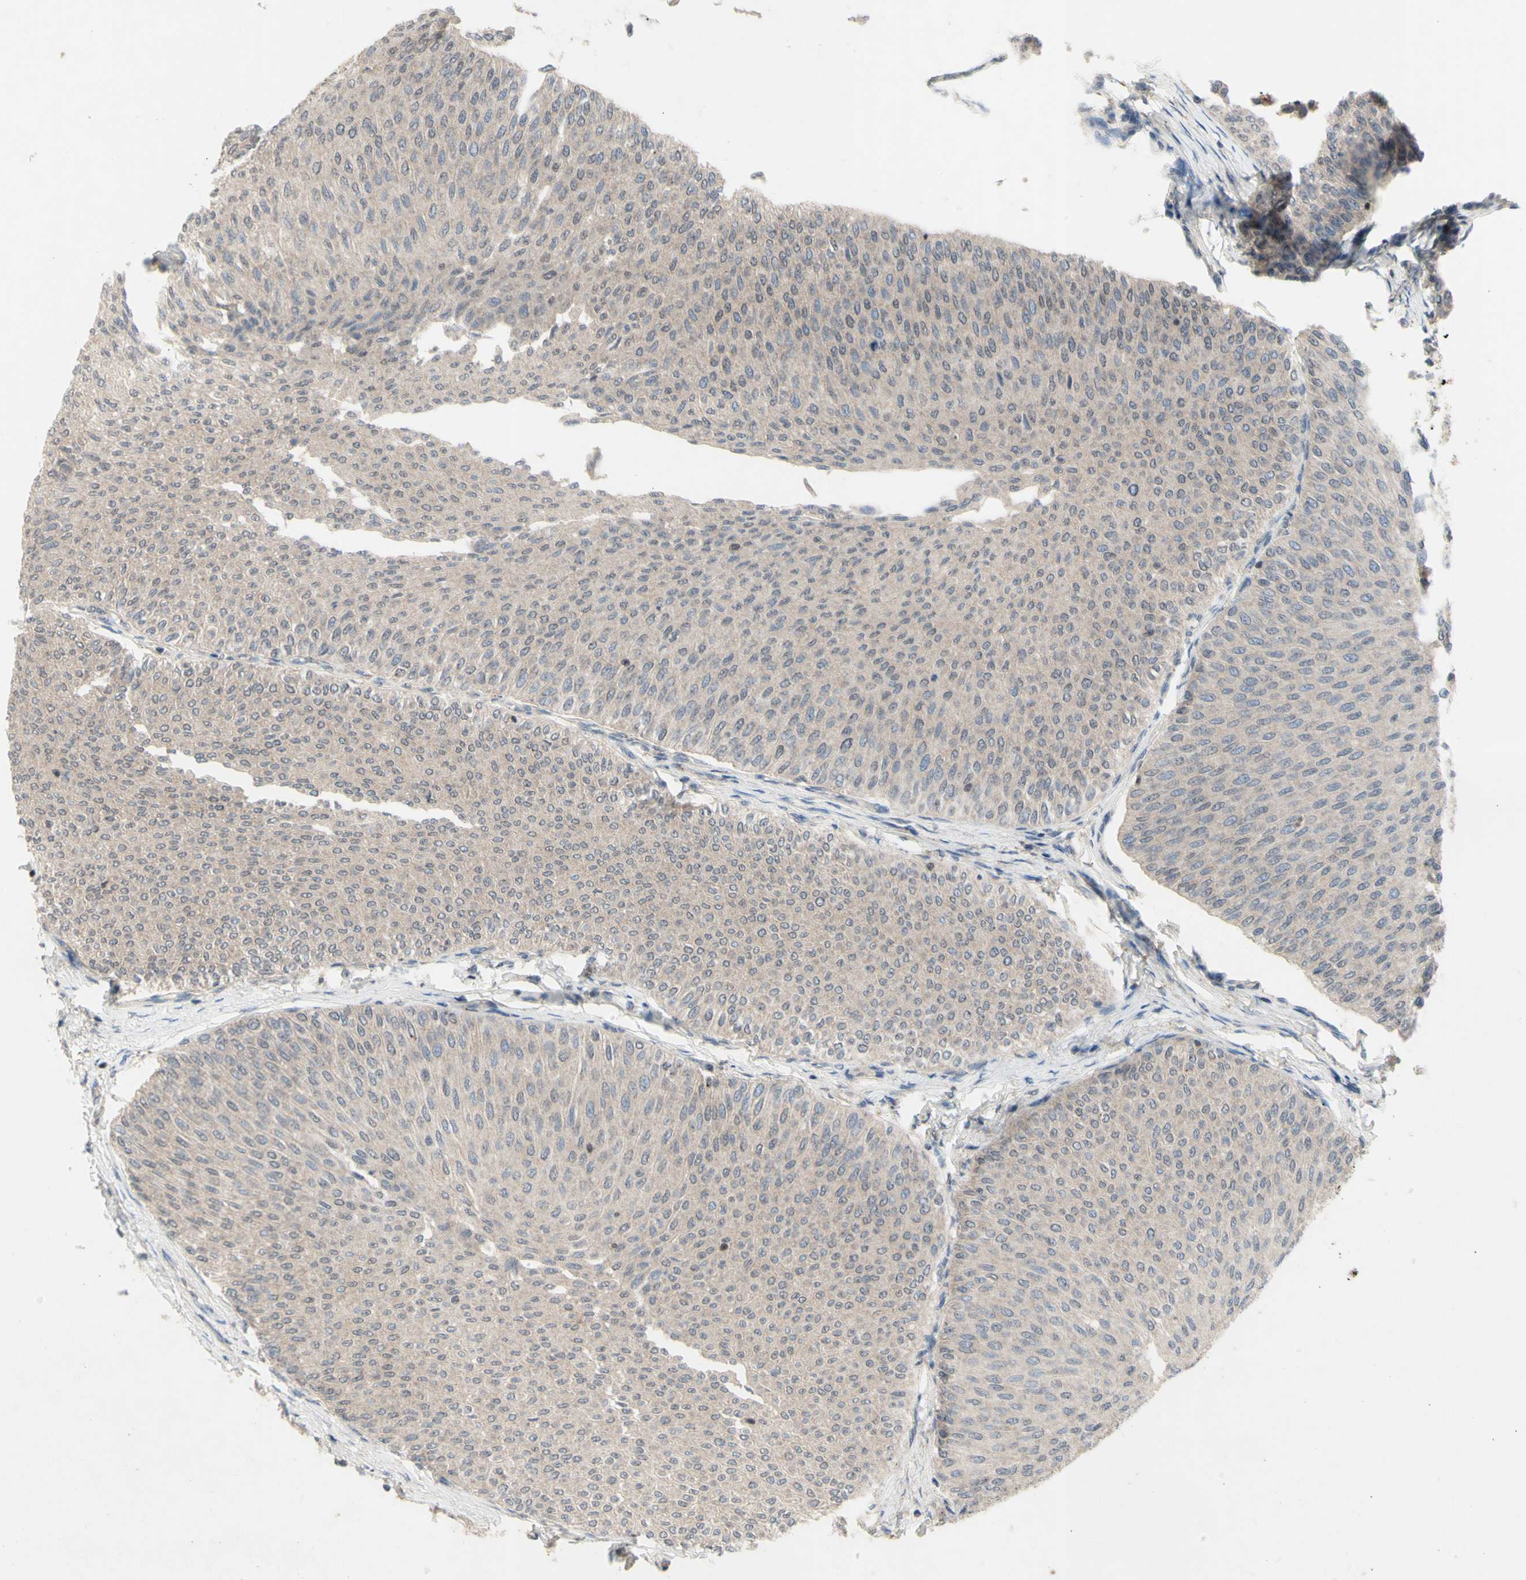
{"staining": {"intensity": "weak", "quantity": ">75%", "location": "cytoplasmic/membranous"}, "tissue": "urothelial cancer", "cell_type": "Tumor cells", "image_type": "cancer", "snomed": [{"axis": "morphology", "description": "Urothelial carcinoma, Low grade"}, {"axis": "topography", "description": "Urinary bladder"}], "caption": "Weak cytoplasmic/membranous protein expression is present in approximately >75% of tumor cells in low-grade urothelial carcinoma.", "gene": "NLRP1", "patient": {"sex": "male", "age": 78}}